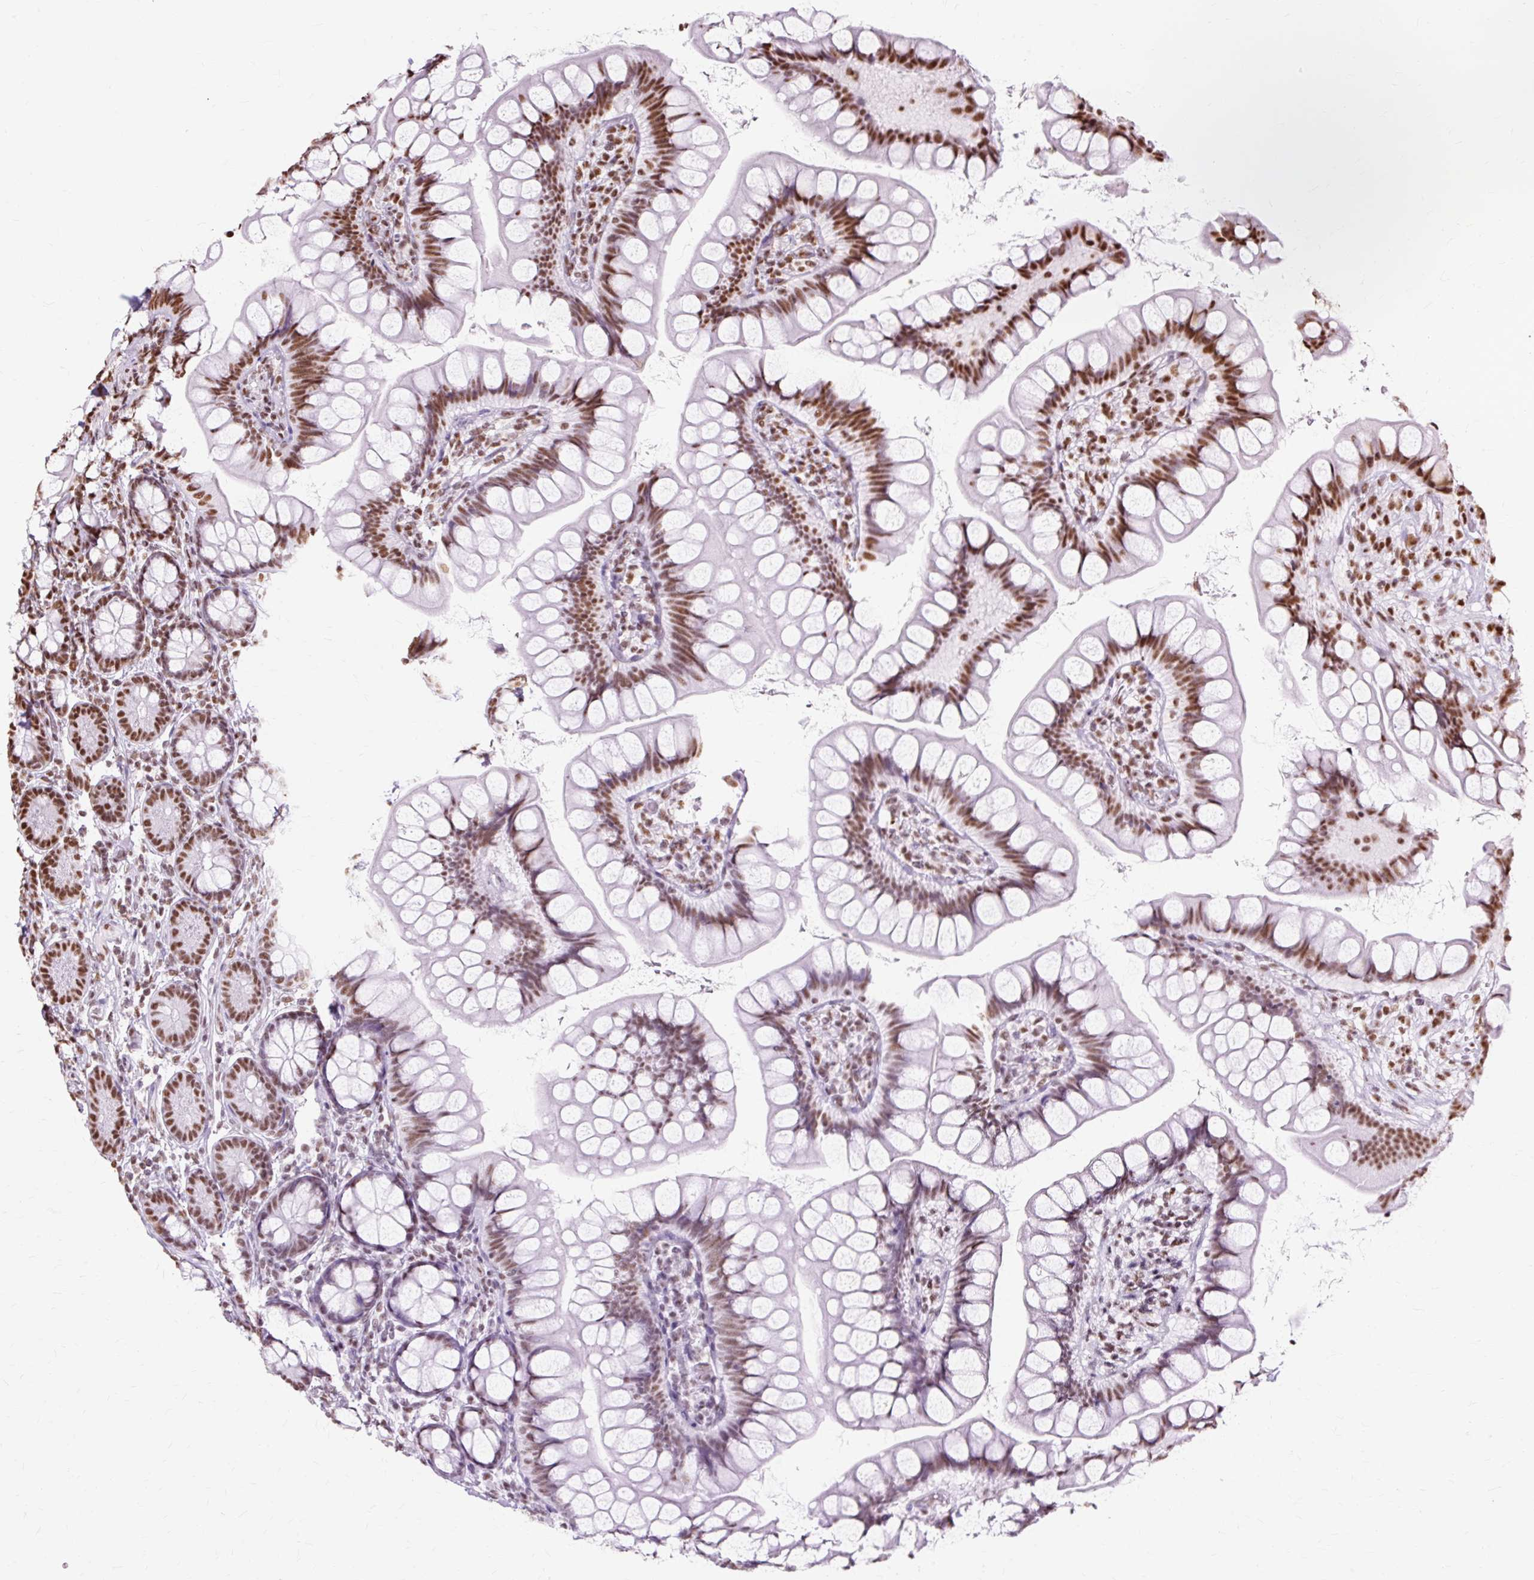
{"staining": {"intensity": "strong", "quantity": ">75%", "location": "nuclear"}, "tissue": "small intestine", "cell_type": "Glandular cells", "image_type": "normal", "snomed": [{"axis": "morphology", "description": "Normal tissue, NOS"}, {"axis": "topography", "description": "Small intestine"}], "caption": "Protein expression by IHC shows strong nuclear staining in approximately >75% of glandular cells in normal small intestine. The protein is shown in brown color, while the nuclei are stained blue.", "gene": "XRCC6", "patient": {"sex": "male", "age": 70}}